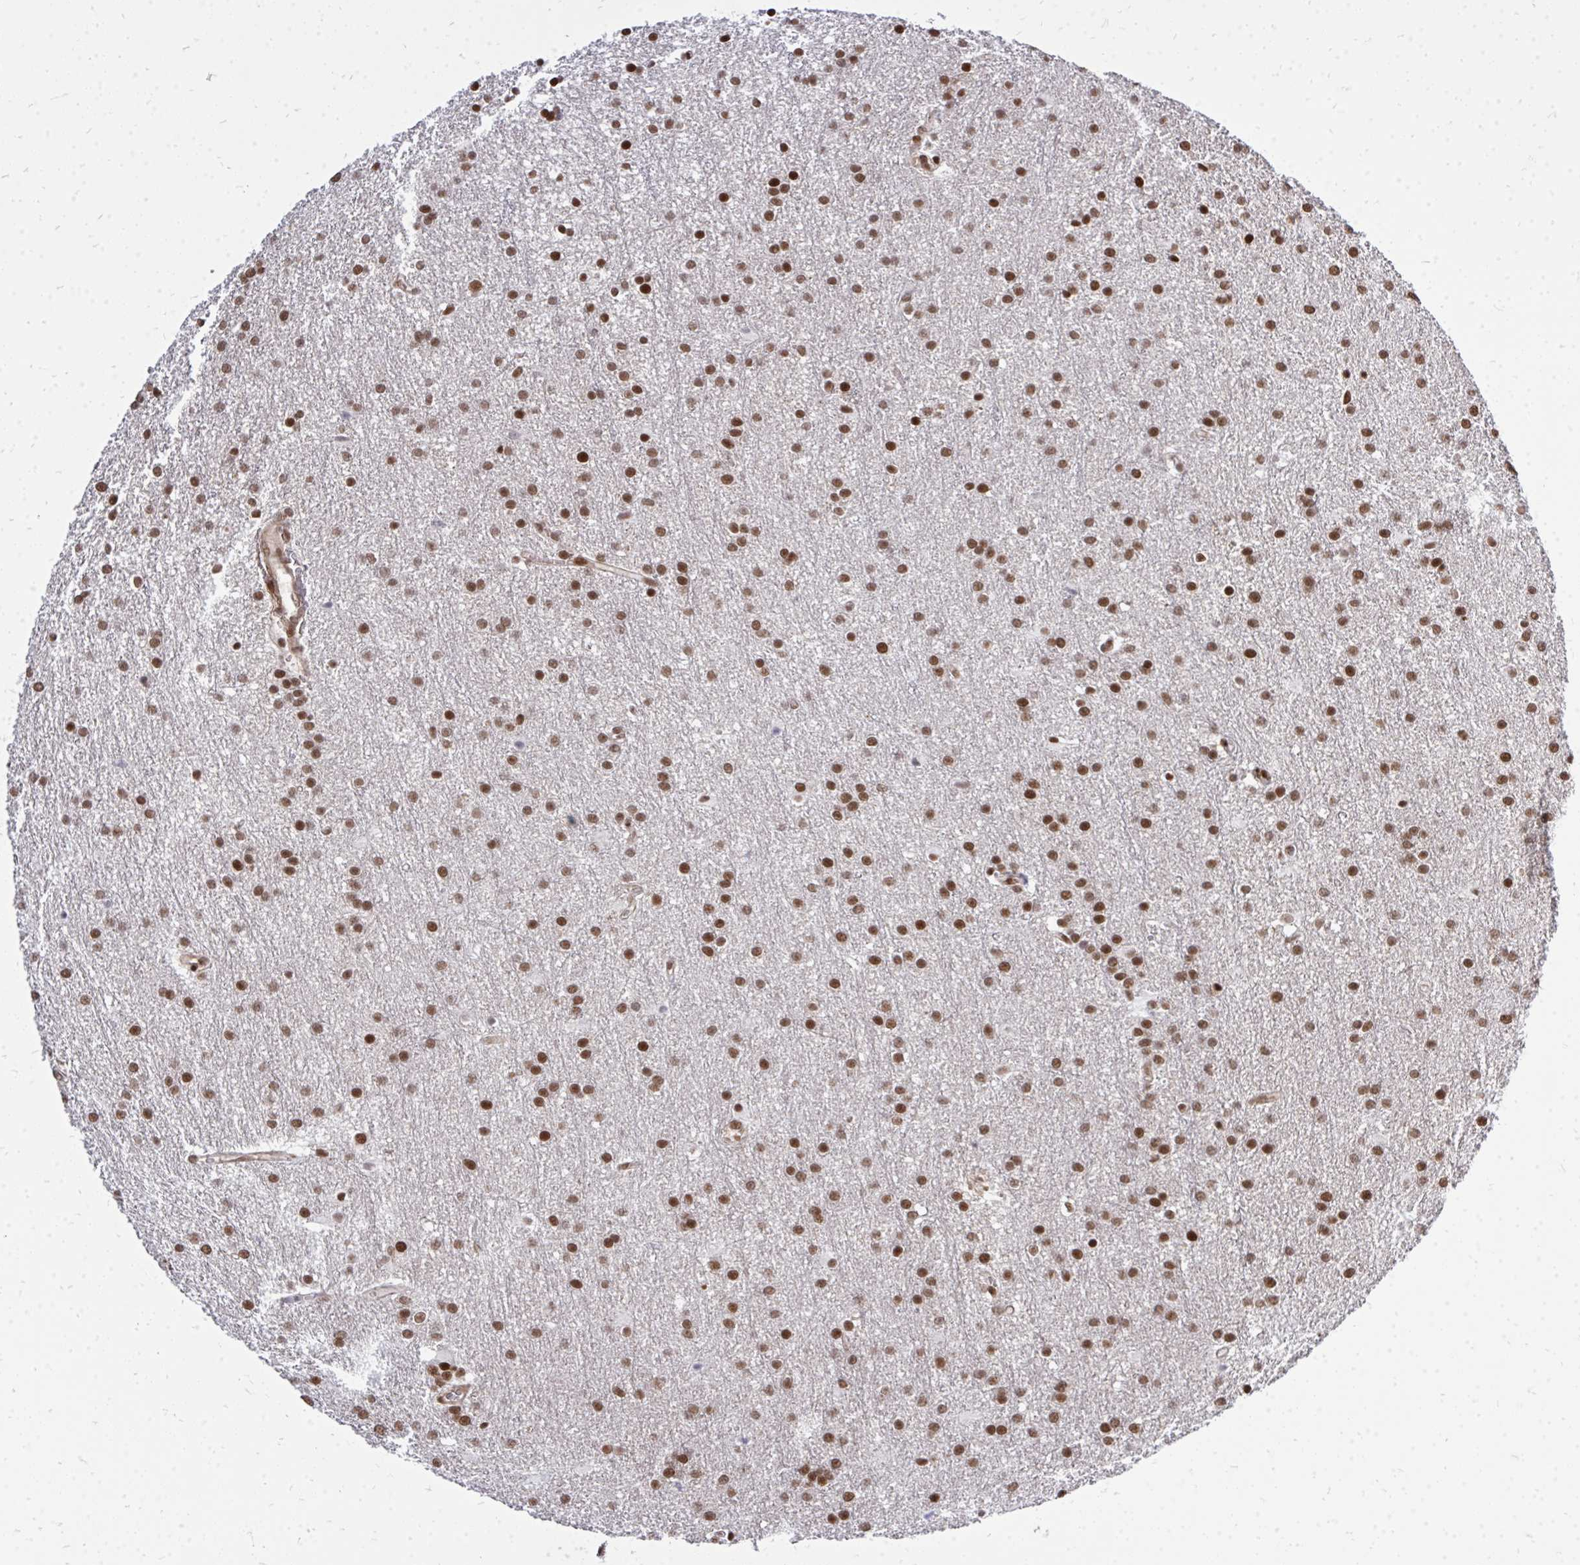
{"staining": {"intensity": "moderate", "quantity": ">75%", "location": "nuclear"}, "tissue": "glioma", "cell_type": "Tumor cells", "image_type": "cancer", "snomed": [{"axis": "morphology", "description": "Glioma, malignant, Low grade"}, {"axis": "topography", "description": "Brain"}], "caption": "Low-grade glioma (malignant) stained for a protein demonstrates moderate nuclear positivity in tumor cells.", "gene": "TBL1Y", "patient": {"sex": "female", "age": 32}}